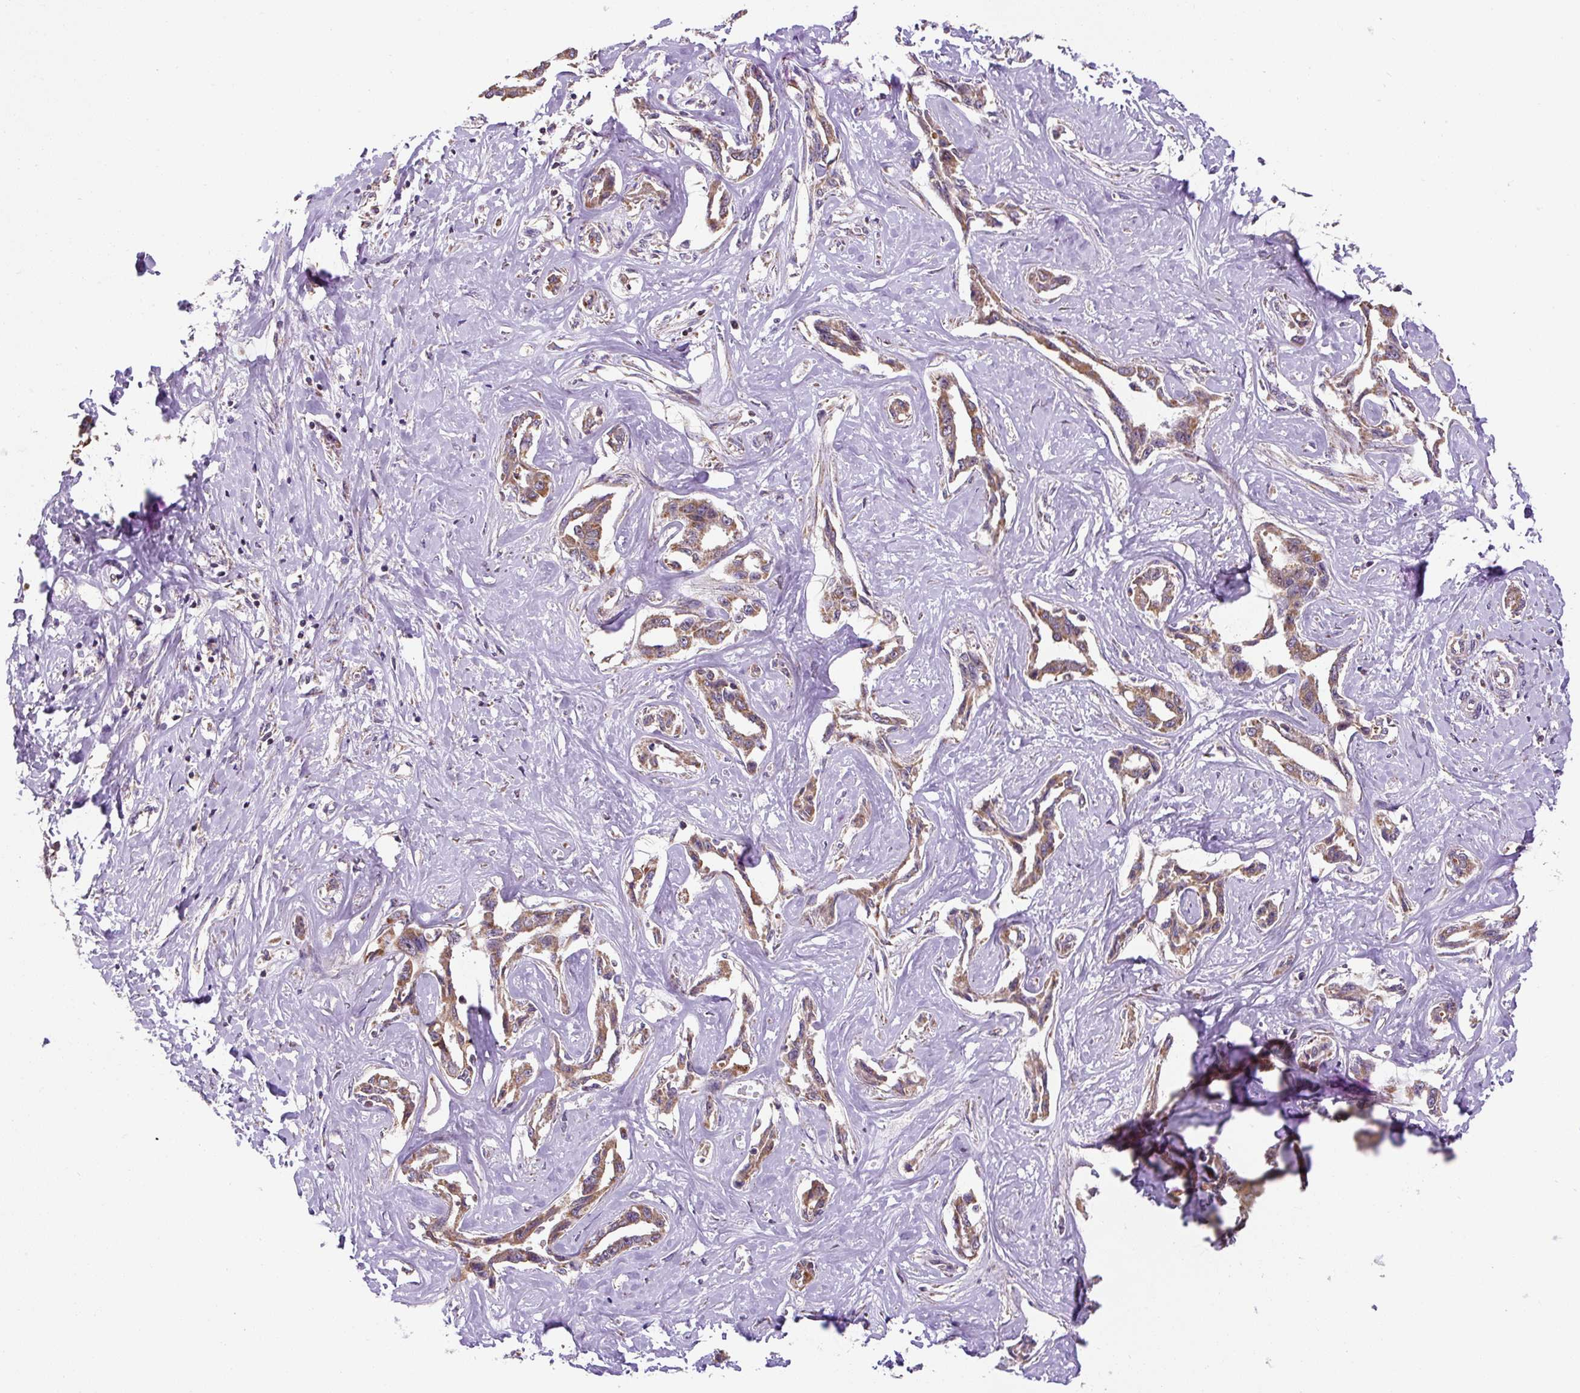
{"staining": {"intensity": "moderate", "quantity": ">75%", "location": "cytoplasmic/membranous"}, "tissue": "liver cancer", "cell_type": "Tumor cells", "image_type": "cancer", "snomed": [{"axis": "morphology", "description": "Cholangiocarcinoma"}, {"axis": "topography", "description": "Liver"}], "caption": "Tumor cells exhibit medium levels of moderate cytoplasmic/membranous staining in approximately >75% of cells in liver cancer (cholangiocarcinoma). (IHC, brightfield microscopy, high magnification).", "gene": "MFSD9", "patient": {"sex": "male", "age": 59}}